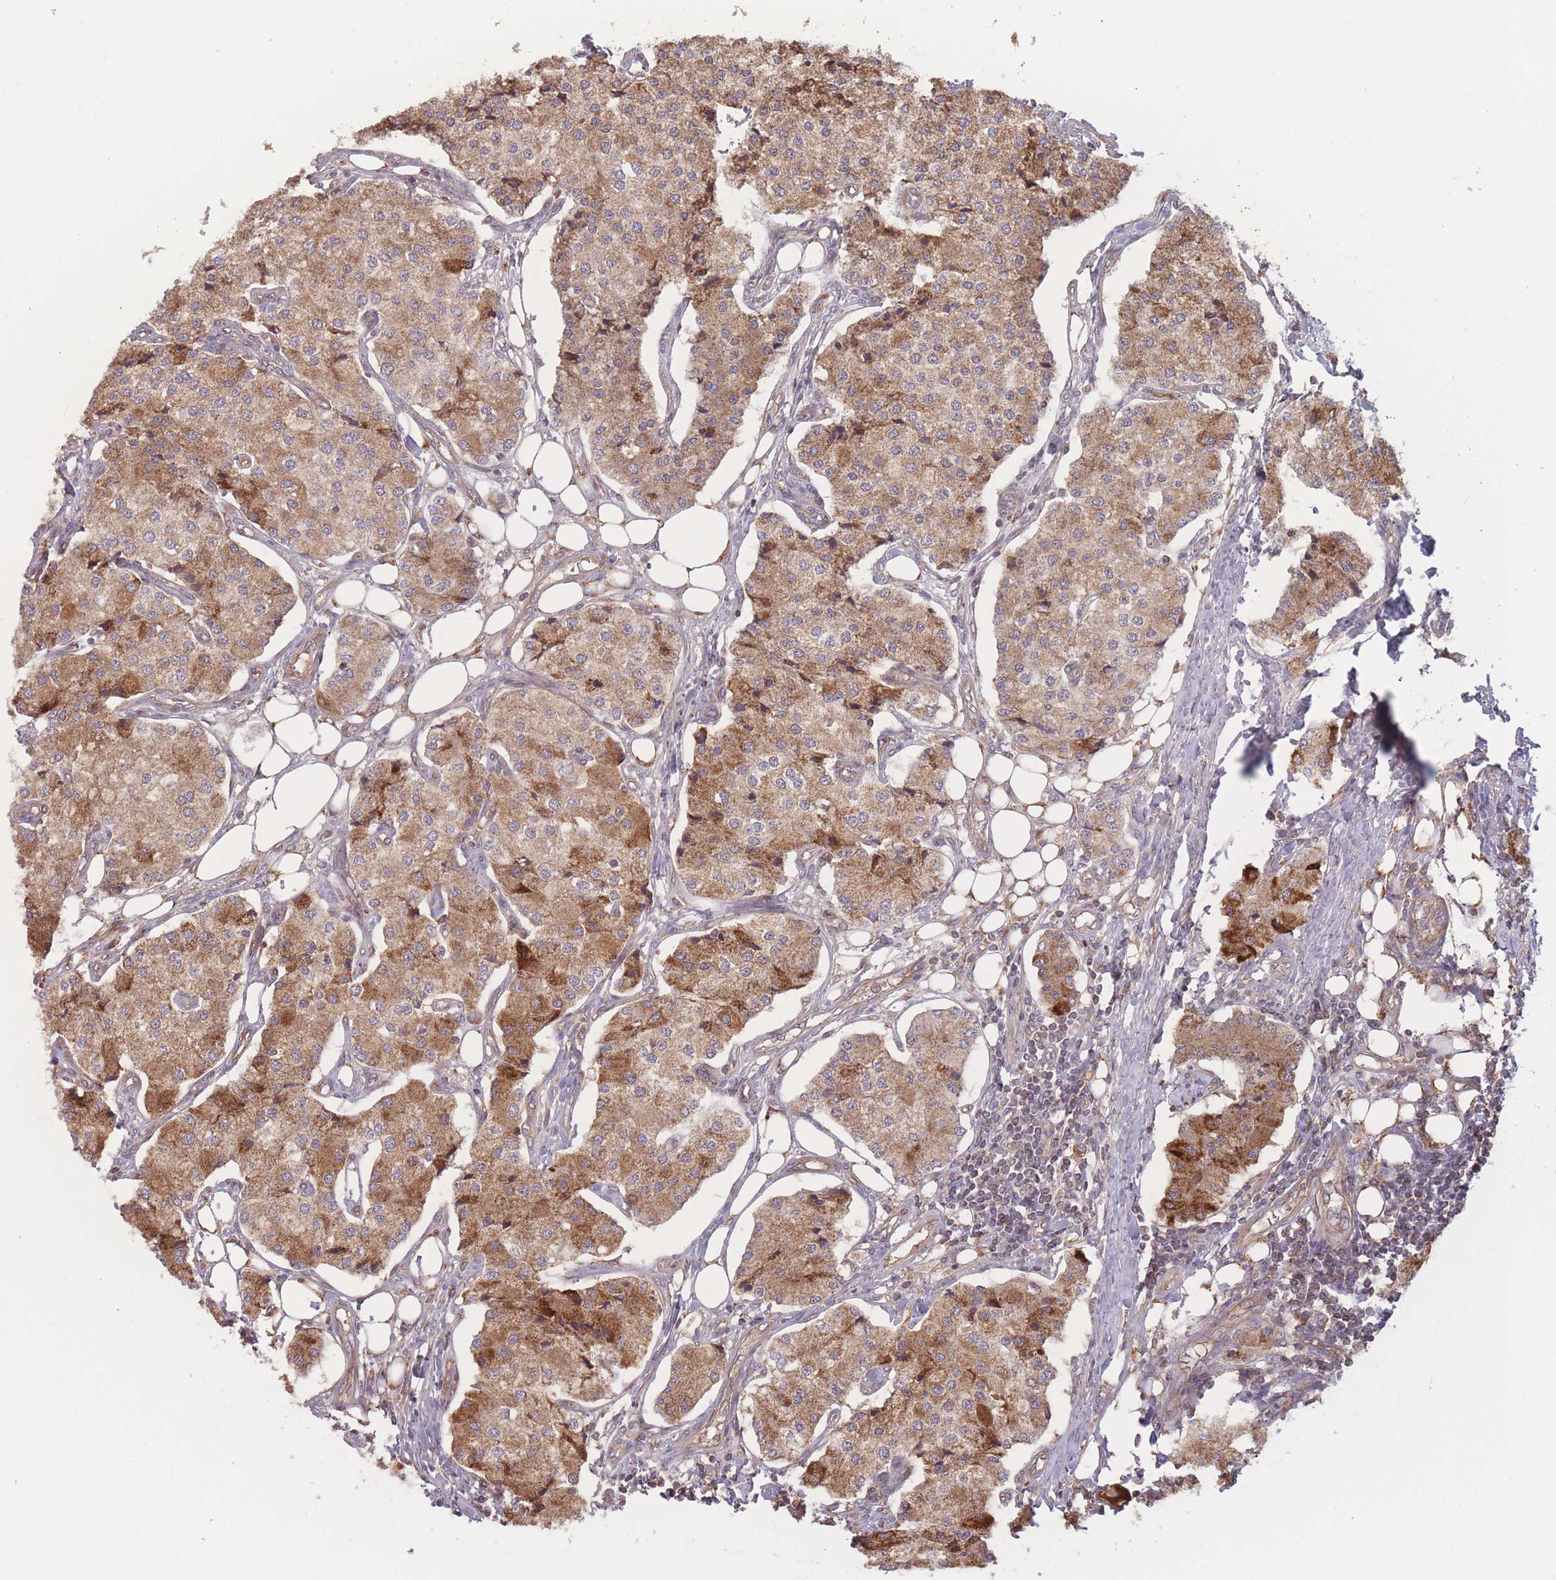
{"staining": {"intensity": "moderate", "quantity": ">75%", "location": "cytoplasmic/membranous"}, "tissue": "carcinoid", "cell_type": "Tumor cells", "image_type": "cancer", "snomed": [{"axis": "morphology", "description": "Carcinoid, malignant, NOS"}, {"axis": "topography", "description": "Colon"}], "caption": "A brown stain labels moderate cytoplasmic/membranous staining of a protein in human carcinoid (malignant) tumor cells.", "gene": "ATP5MG", "patient": {"sex": "female", "age": 52}}